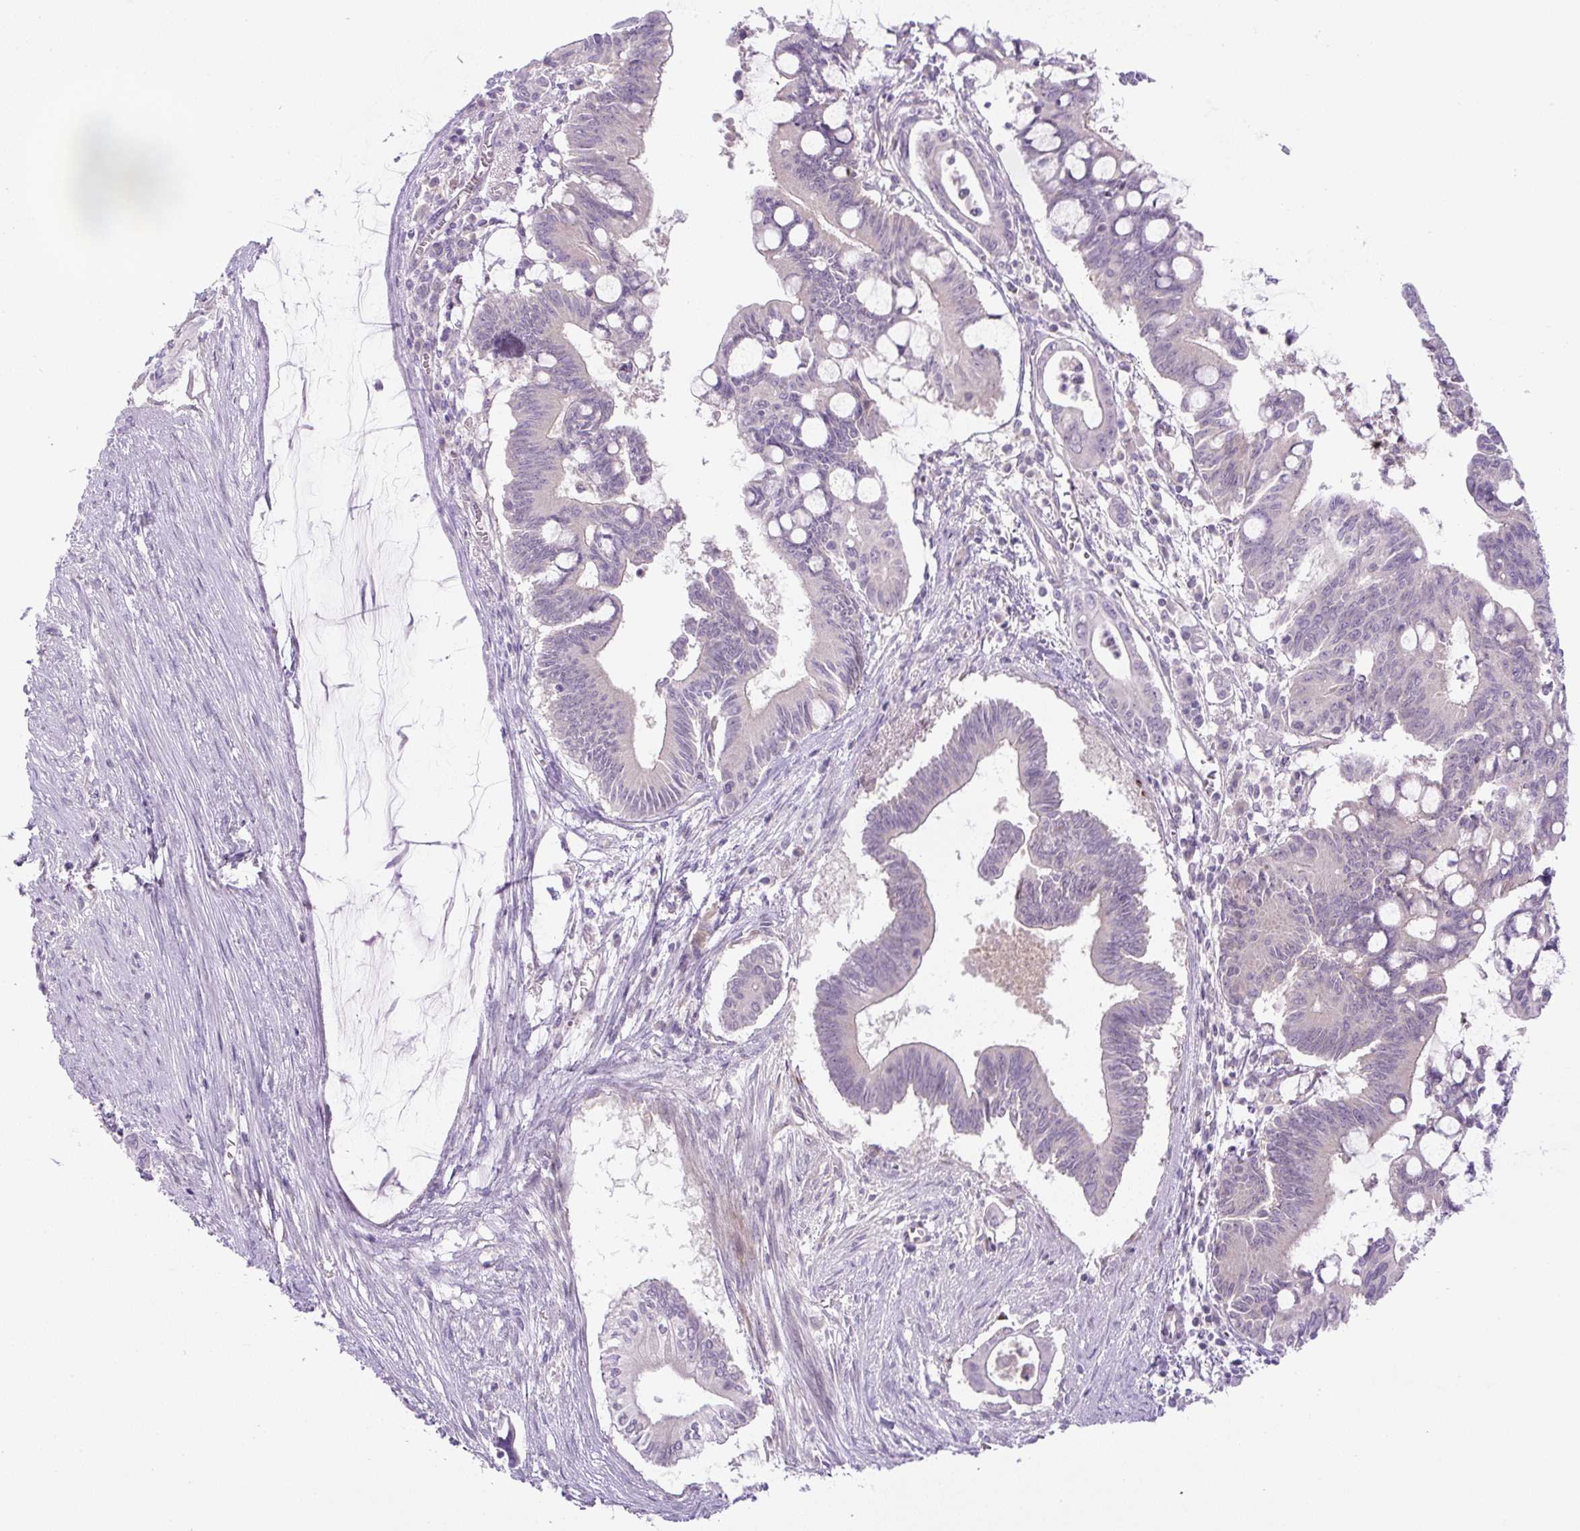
{"staining": {"intensity": "moderate", "quantity": "<25%", "location": "cytoplasmic/membranous"}, "tissue": "pancreatic cancer", "cell_type": "Tumor cells", "image_type": "cancer", "snomed": [{"axis": "morphology", "description": "Adenocarcinoma, NOS"}, {"axis": "topography", "description": "Pancreas"}], "caption": "Immunohistochemistry (IHC) (DAB) staining of pancreatic adenocarcinoma reveals moderate cytoplasmic/membranous protein positivity in approximately <25% of tumor cells. (DAB = brown stain, brightfield microscopy at high magnification).", "gene": "UBL3", "patient": {"sex": "male", "age": 68}}